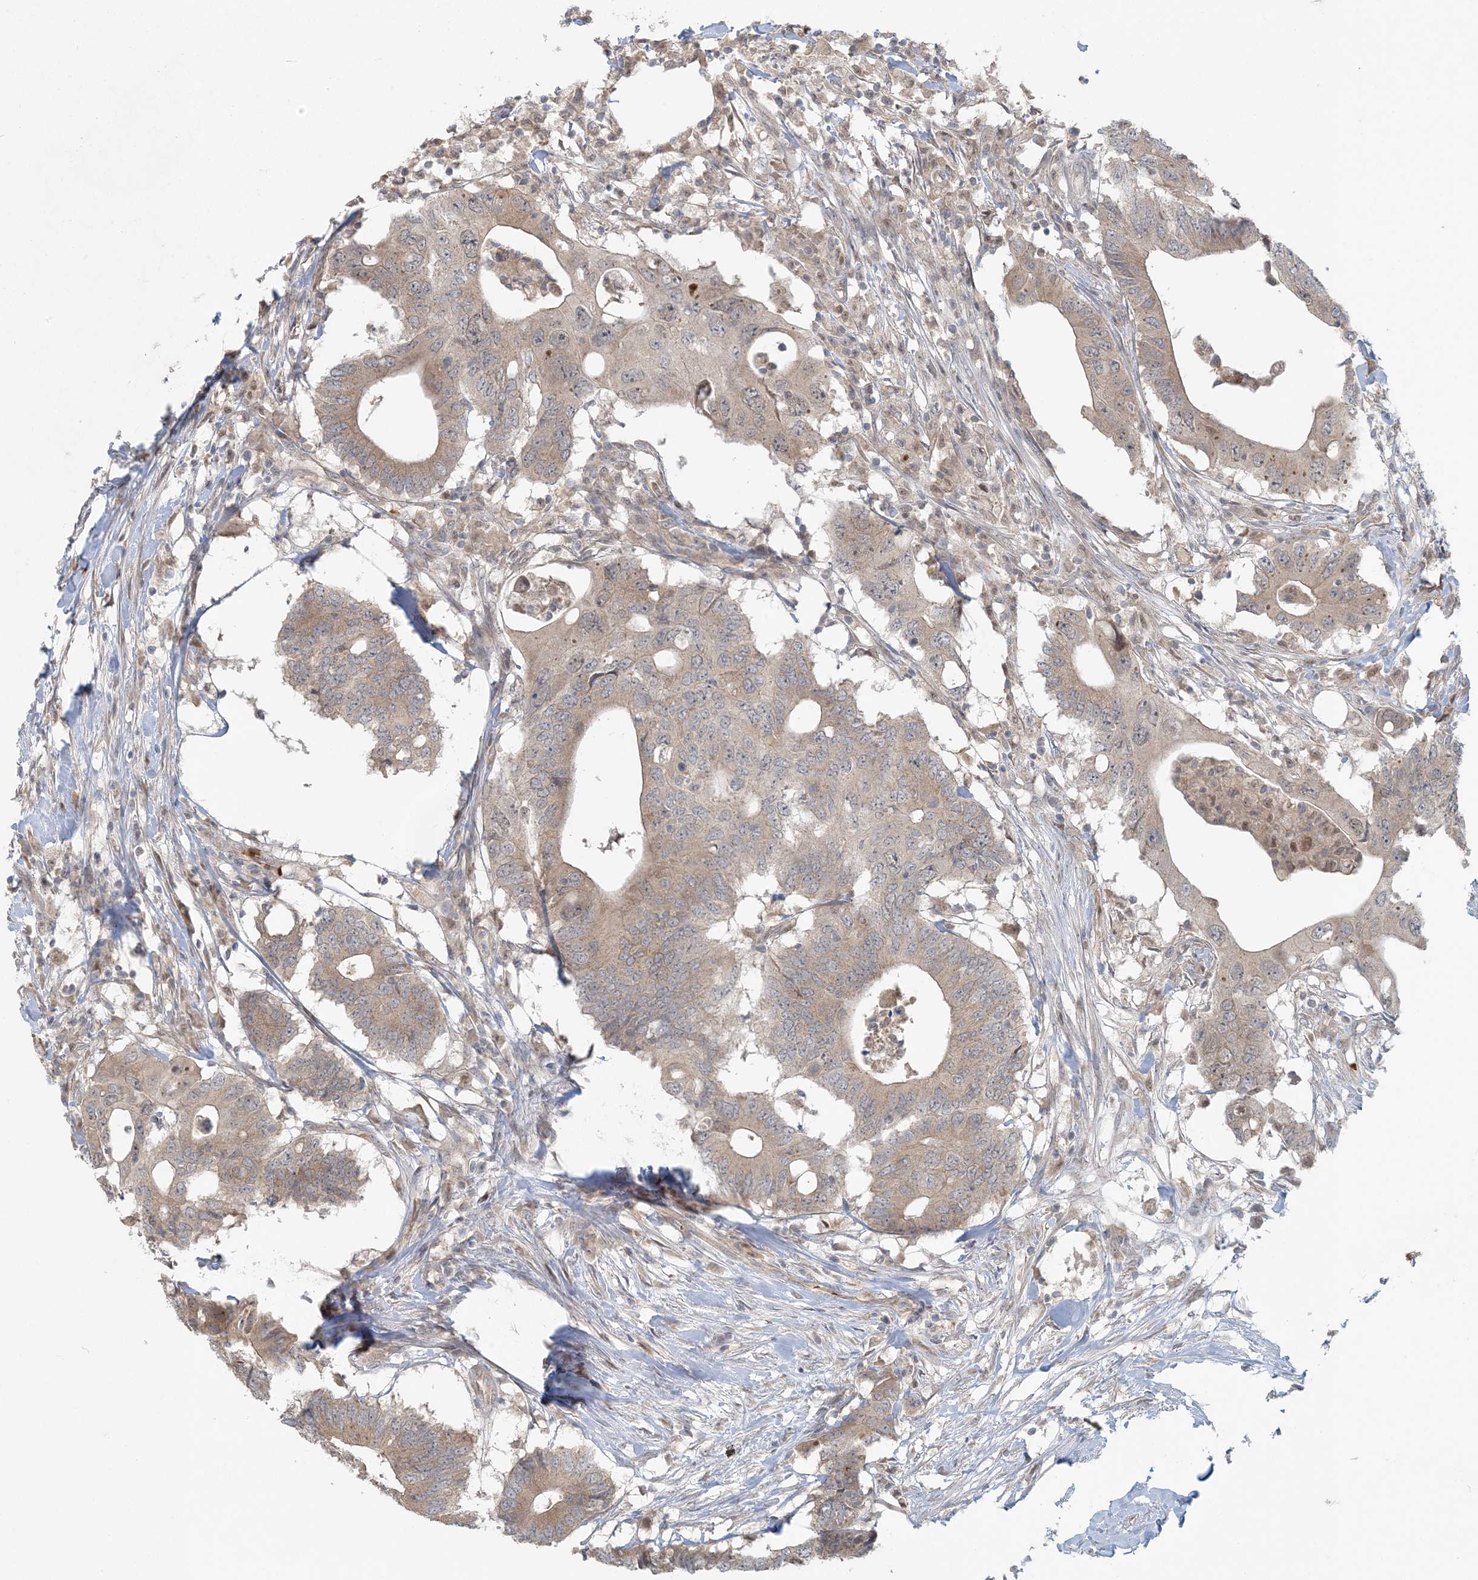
{"staining": {"intensity": "weak", "quantity": "25%-75%", "location": "cytoplasmic/membranous"}, "tissue": "colorectal cancer", "cell_type": "Tumor cells", "image_type": "cancer", "snomed": [{"axis": "morphology", "description": "Adenocarcinoma, NOS"}, {"axis": "topography", "description": "Colon"}], "caption": "Adenocarcinoma (colorectal) stained with DAB (3,3'-diaminobenzidine) IHC demonstrates low levels of weak cytoplasmic/membranous staining in approximately 25%-75% of tumor cells.", "gene": "CTDNEP1", "patient": {"sex": "male", "age": 71}}